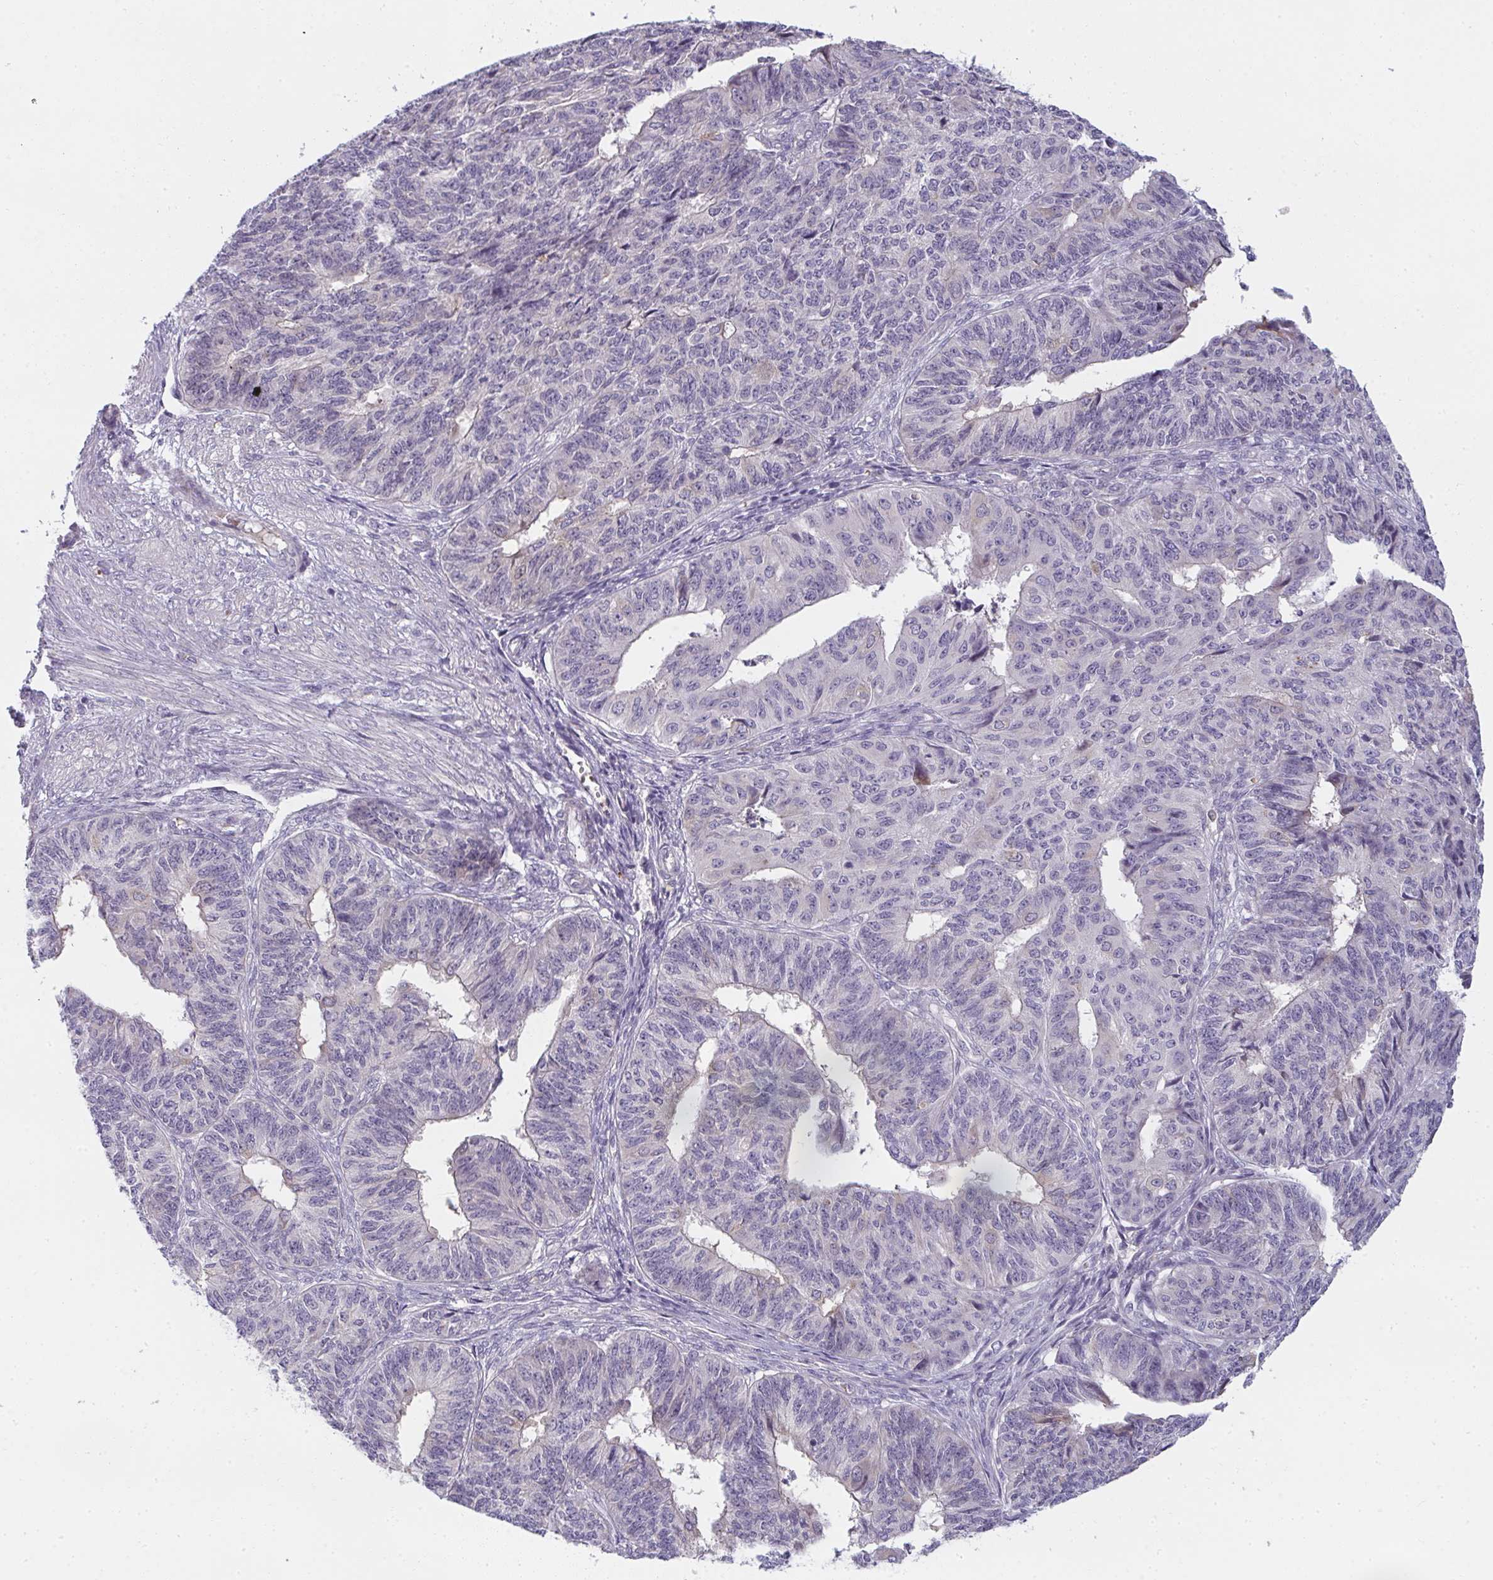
{"staining": {"intensity": "negative", "quantity": "none", "location": "none"}, "tissue": "endometrial cancer", "cell_type": "Tumor cells", "image_type": "cancer", "snomed": [{"axis": "morphology", "description": "Adenocarcinoma, NOS"}, {"axis": "topography", "description": "Endometrium"}], "caption": "Tumor cells show no significant protein expression in endometrial adenocarcinoma.", "gene": "SHB", "patient": {"sex": "female", "age": 32}}